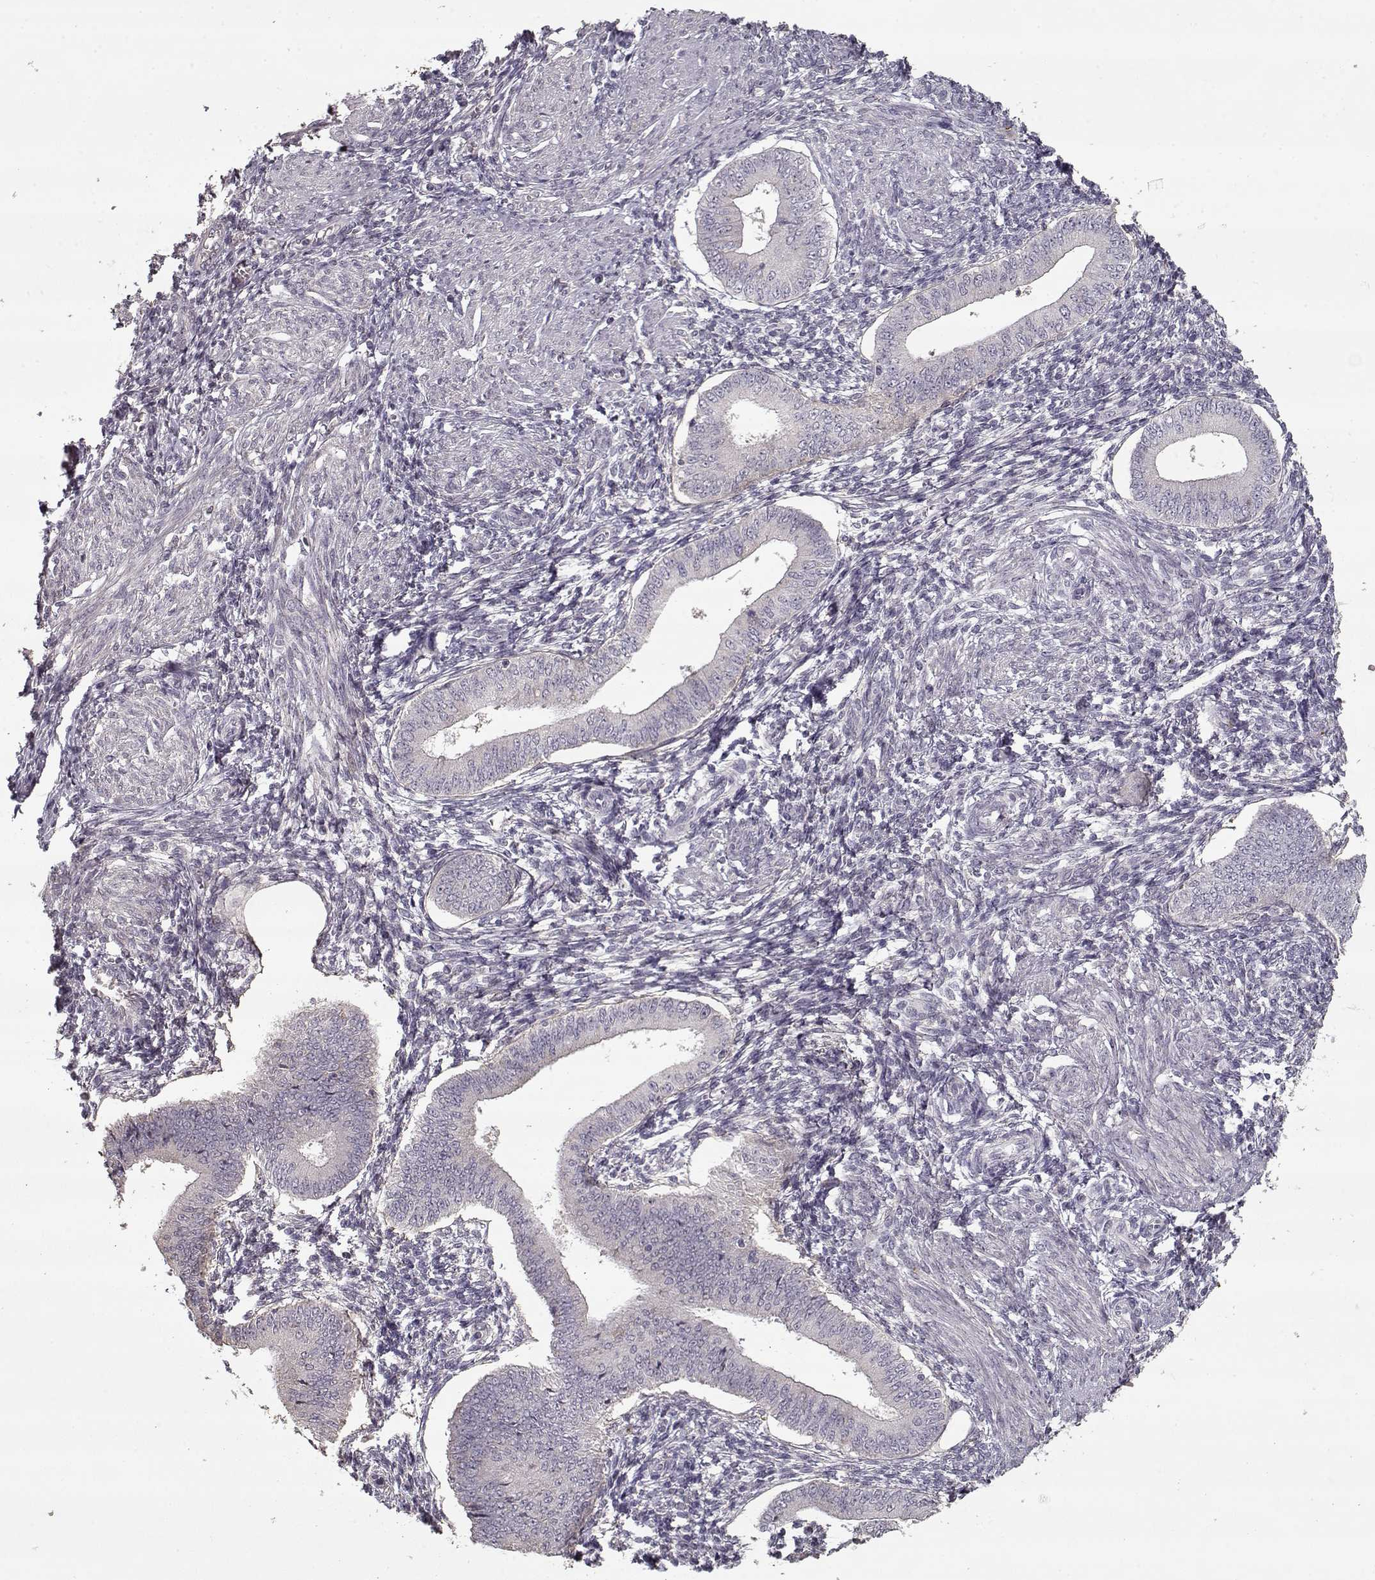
{"staining": {"intensity": "weak", "quantity": "<25%", "location": "cytoplasmic/membranous"}, "tissue": "endometrium", "cell_type": "Cells in endometrial stroma", "image_type": "normal", "snomed": [{"axis": "morphology", "description": "Normal tissue, NOS"}, {"axis": "topography", "description": "Endometrium"}], "caption": "Immunohistochemistry of normal endometrium reveals no positivity in cells in endometrial stroma. (Brightfield microscopy of DAB (3,3'-diaminobenzidine) immunohistochemistry (IHC) at high magnification).", "gene": "LAMA2", "patient": {"sex": "female", "age": 42}}